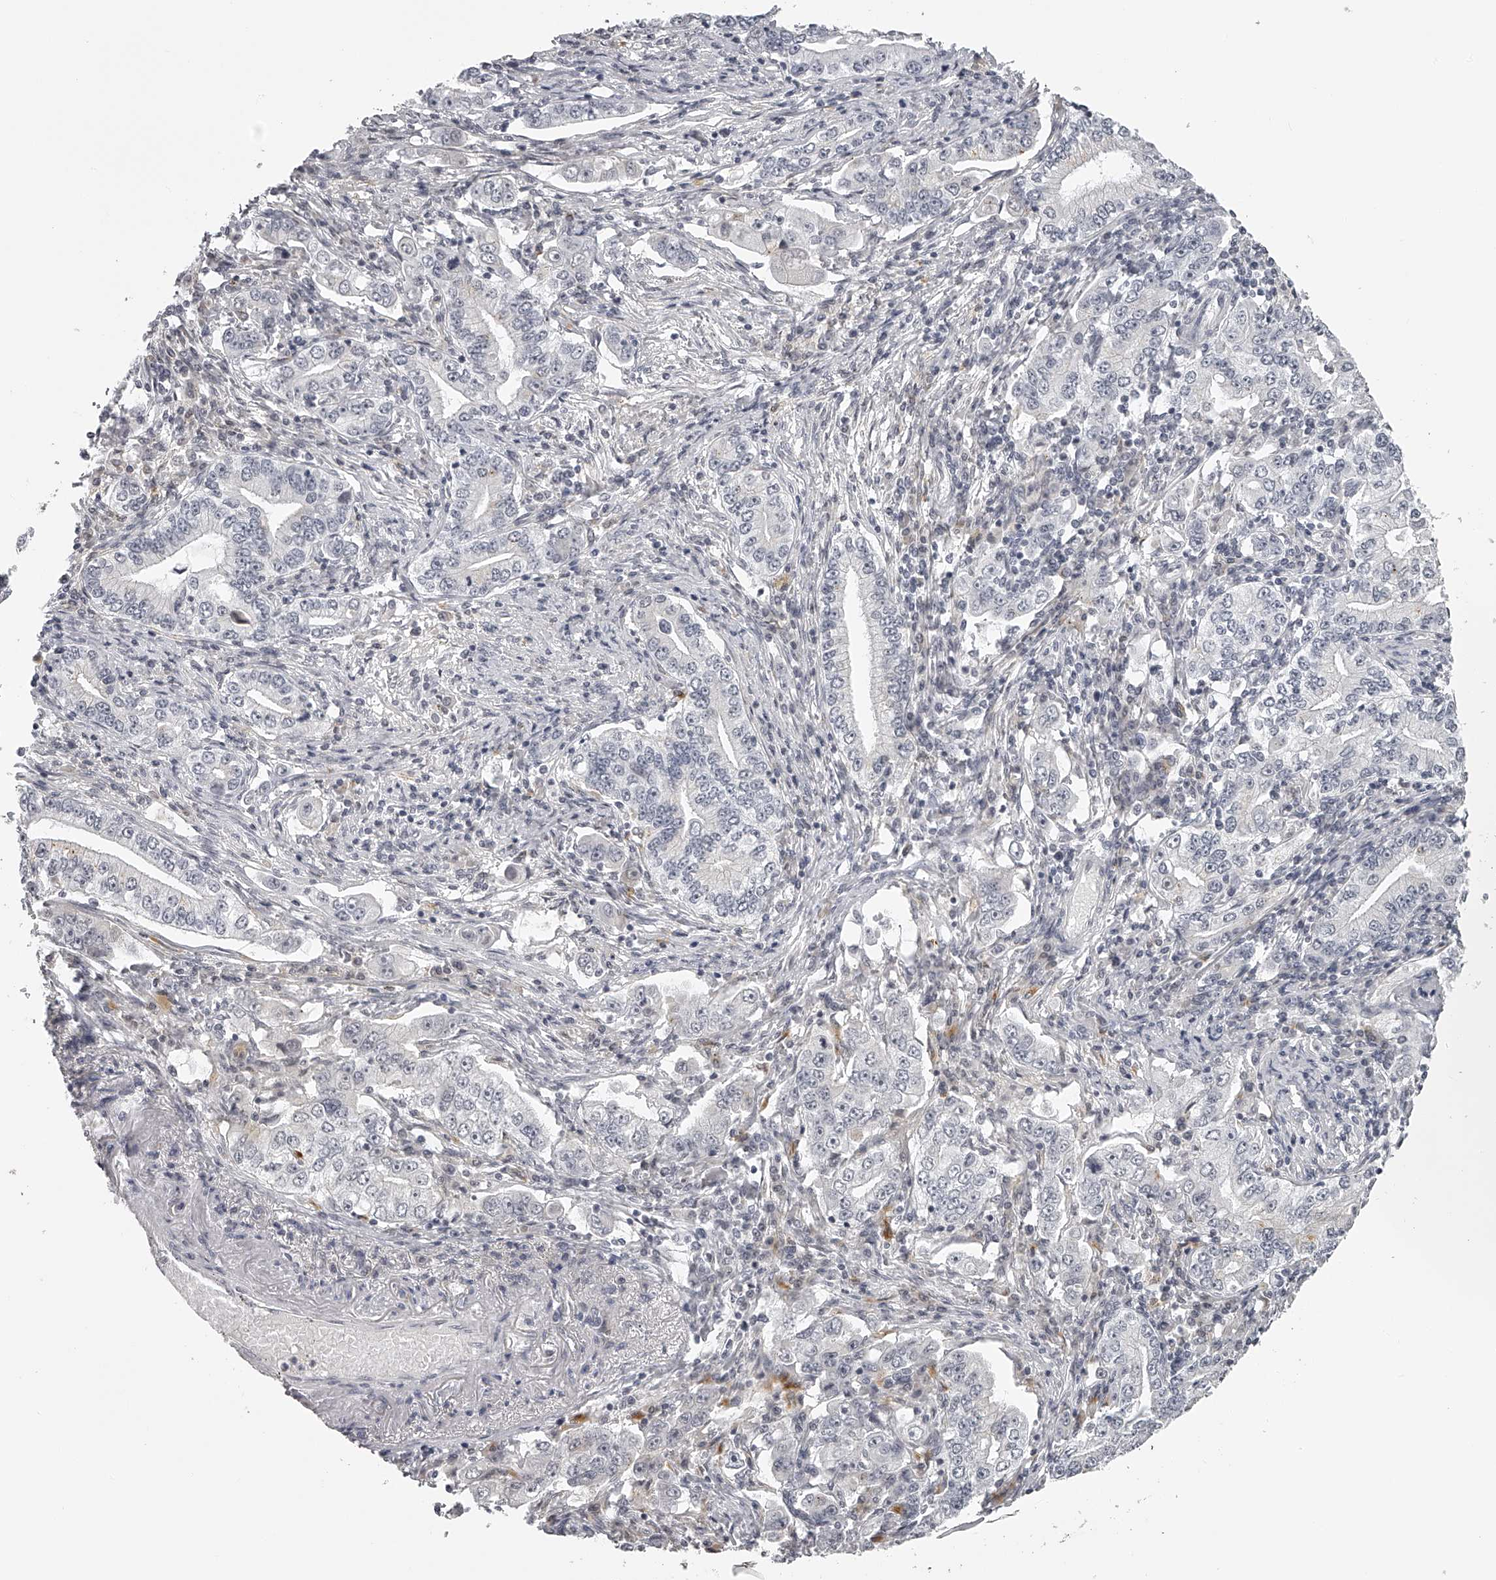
{"staining": {"intensity": "negative", "quantity": "none", "location": "none"}, "tissue": "stomach cancer", "cell_type": "Tumor cells", "image_type": "cancer", "snomed": [{"axis": "morphology", "description": "Adenocarcinoma, NOS"}, {"axis": "topography", "description": "Stomach, lower"}], "caption": "Tumor cells show no significant staining in stomach adenocarcinoma. (Stains: DAB (3,3'-diaminobenzidine) immunohistochemistry (IHC) with hematoxylin counter stain, Microscopy: brightfield microscopy at high magnification).", "gene": "RNF220", "patient": {"sex": "female", "age": 72}}